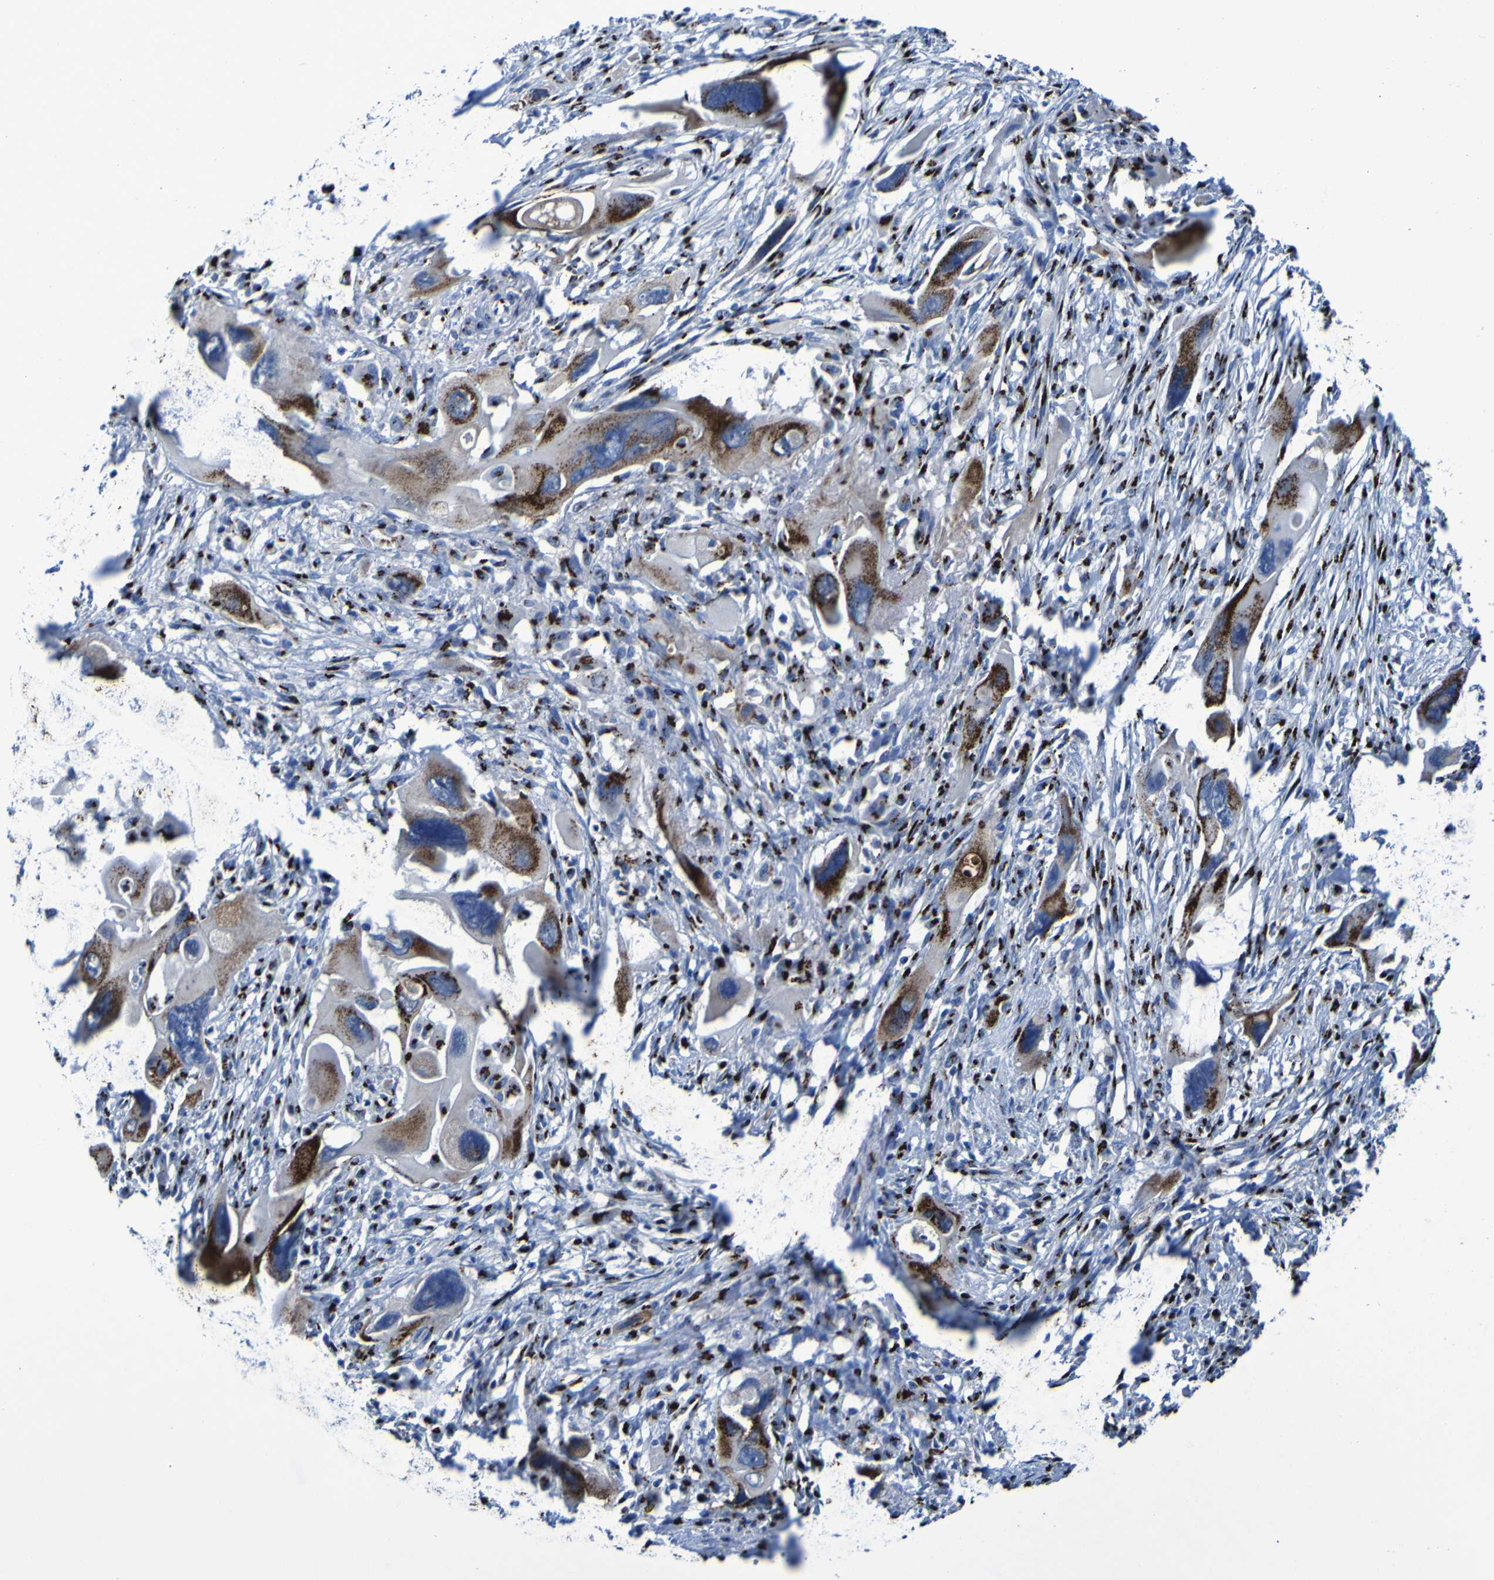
{"staining": {"intensity": "strong", "quantity": ">75%", "location": "cytoplasmic/membranous"}, "tissue": "pancreatic cancer", "cell_type": "Tumor cells", "image_type": "cancer", "snomed": [{"axis": "morphology", "description": "Adenocarcinoma, NOS"}, {"axis": "topography", "description": "Pancreas"}], "caption": "Pancreatic cancer (adenocarcinoma) stained with IHC exhibits strong cytoplasmic/membranous staining in about >75% of tumor cells.", "gene": "GOLM1", "patient": {"sex": "male", "age": 73}}